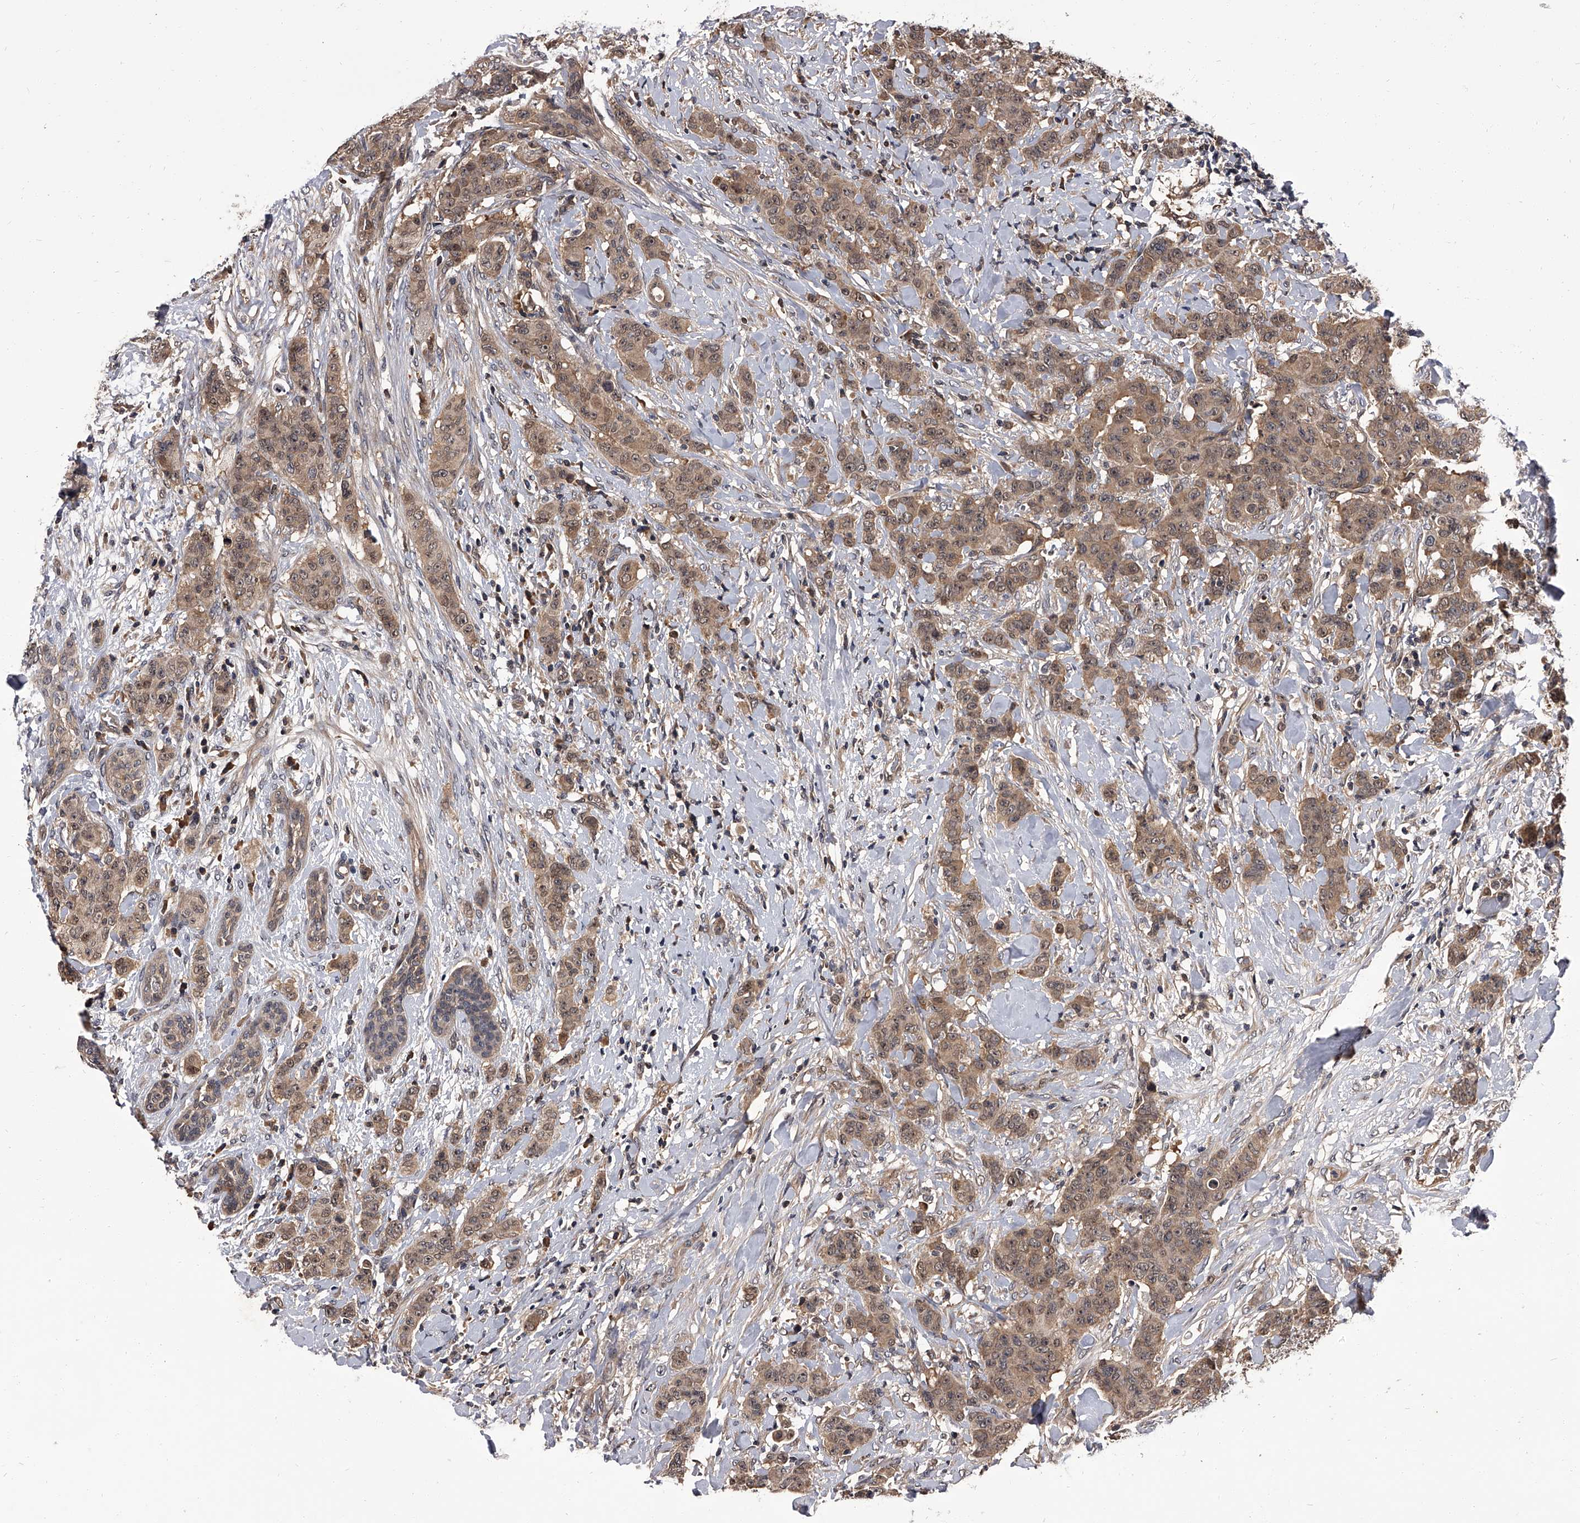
{"staining": {"intensity": "moderate", "quantity": ">75%", "location": "cytoplasmic/membranous,nuclear"}, "tissue": "breast cancer", "cell_type": "Tumor cells", "image_type": "cancer", "snomed": [{"axis": "morphology", "description": "Duct carcinoma"}, {"axis": "topography", "description": "Breast"}], "caption": "Immunohistochemical staining of human breast invasive ductal carcinoma demonstrates medium levels of moderate cytoplasmic/membranous and nuclear protein staining in about >75% of tumor cells.", "gene": "SLC18B1", "patient": {"sex": "female", "age": 40}}